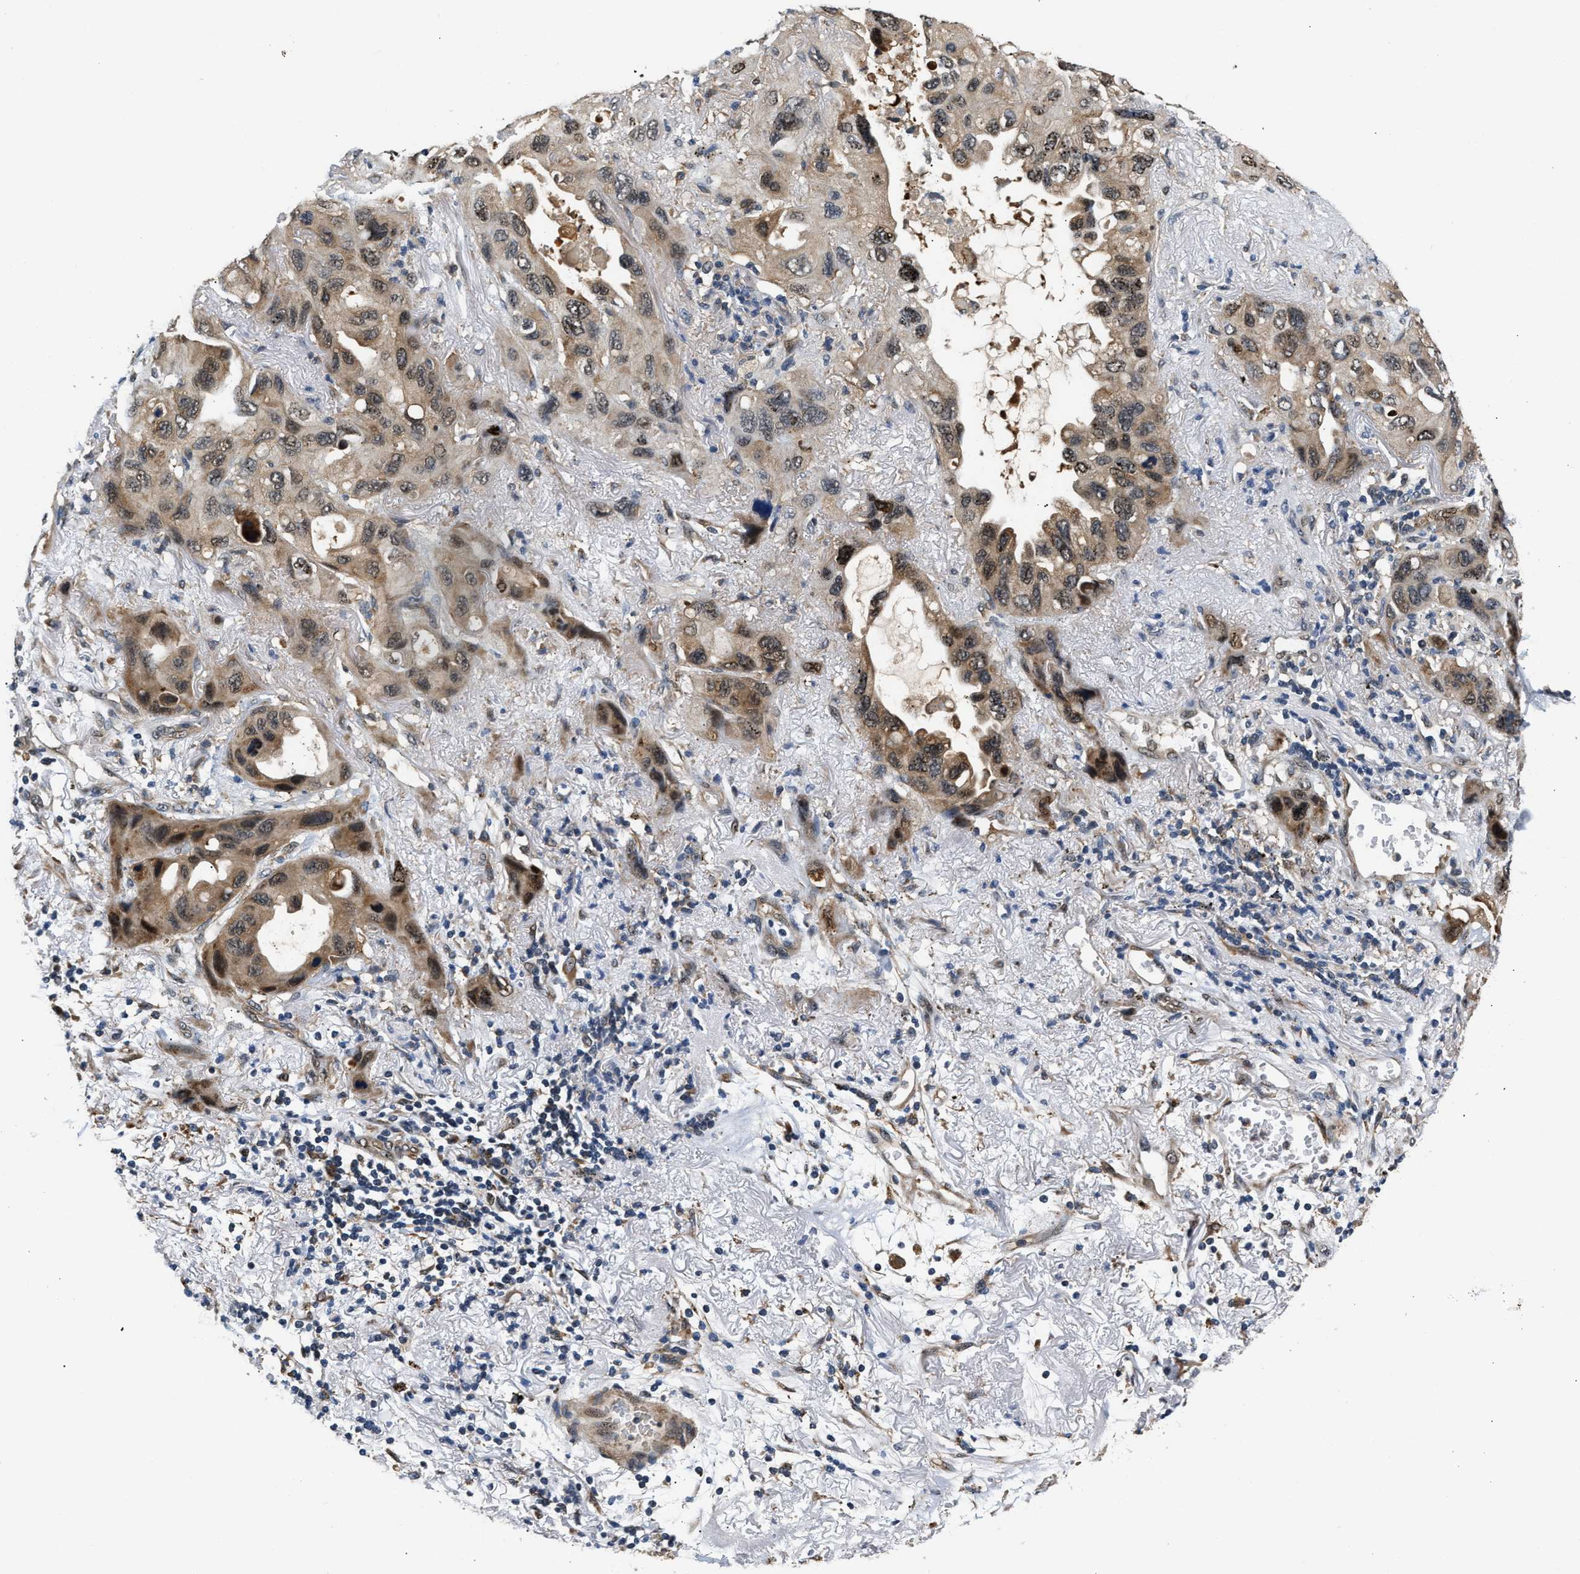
{"staining": {"intensity": "moderate", "quantity": ">75%", "location": "cytoplasmic/membranous,nuclear"}, "tissue": "lung cancer", "cell_type": "Tumor cells", "image_type": "cancer", "snomed": [{"axis": "morphology", "description": "Squamous cell carcinoma, NOS"}, {"axis": "topography", "description": "Lung"}], "caption": "Immunohistochemical staining of lung cancer (squamous cell carcinoma) displays medium levels of moderate cytoplasmic/membranous and nuclear staining in approximately >75% of tumor cells. The protein of interest is stained brown, and the nuclei are stained in blue (DAB (3,3'-diaminobenzidine) IHC with brightfield microscopy, high magnification).", "gene": "LARP6", "patient": {"sex": "female", "age": 73}}